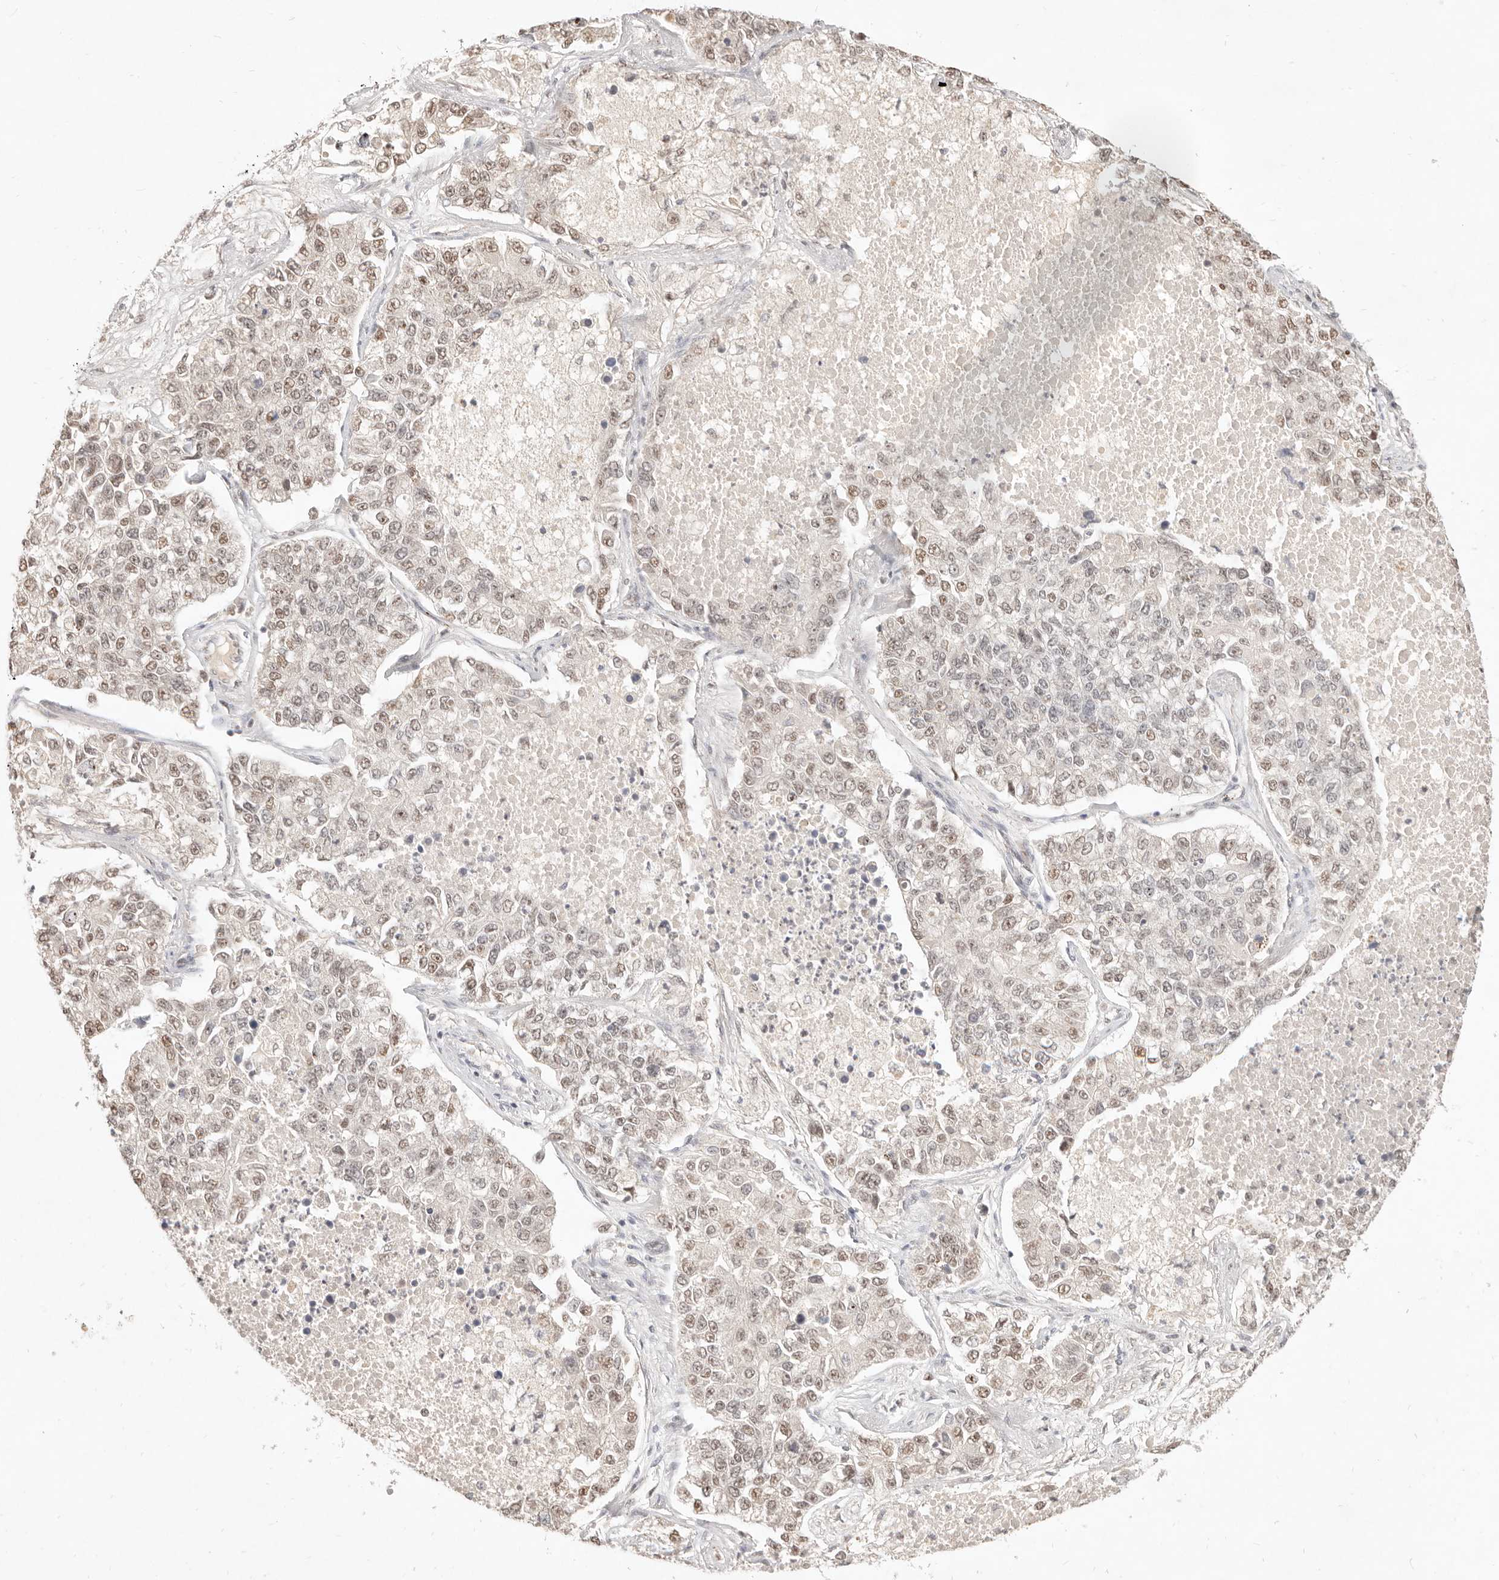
{"staining": {"intensity": "moderate", "quantity": ">75%", "location": "nuclear"}, "tissue": "lung cancer", "cell_type": "Tumor cells", "image_type": "cancer", "snomed": [{"axis": "morphology", "description": "Adenocarcinoma, NOS"}, {"axis": "topography", "description": "Lung"}], "caption": "There is medium levels of moderate nuclear staining in tumor cells of adenocarcinoma (lung), as demonstrated by immunohistochemical staining (brown color).", "gene": "MEP1A", "patient": {"sex": "male", "age": 49}}